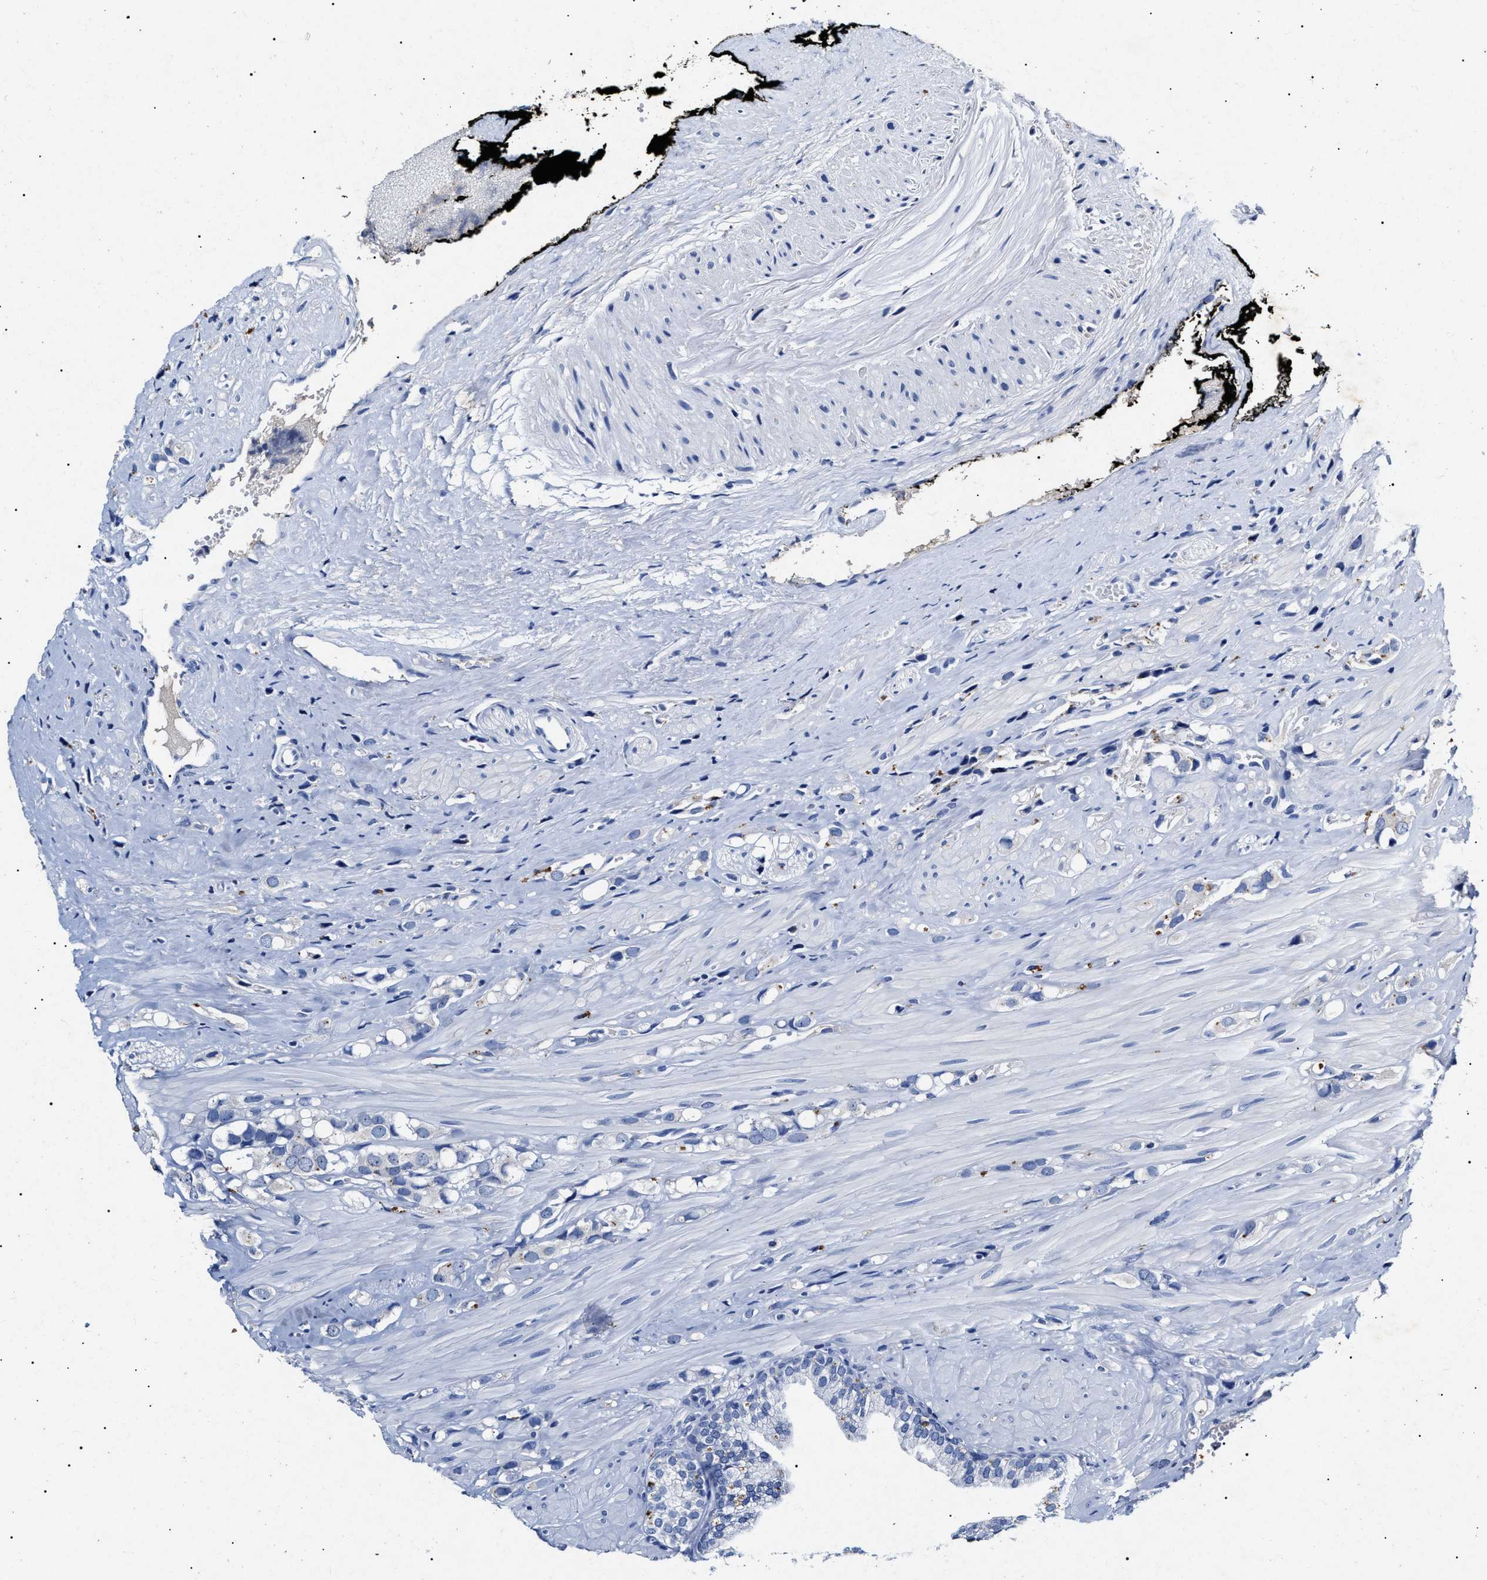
{"staining": {"intensity": "negative", "quantity": "none", "location": "none"}, "tissue": "prostate cancer", "cell_type": "Tumor cells", "image_type": "cancer", "snomed": [{"axis": "morphology", "description": "Adenocarcinoma, High grade"}, {"axis": "topography", "description": "Prostate"}], "caption": "Image shows no protein expression in tumor cells of prostate high-grade adenocarcinoma tissue.", "gene": "LRRC8E", "patient": {"sex": "male", "age": 52}}